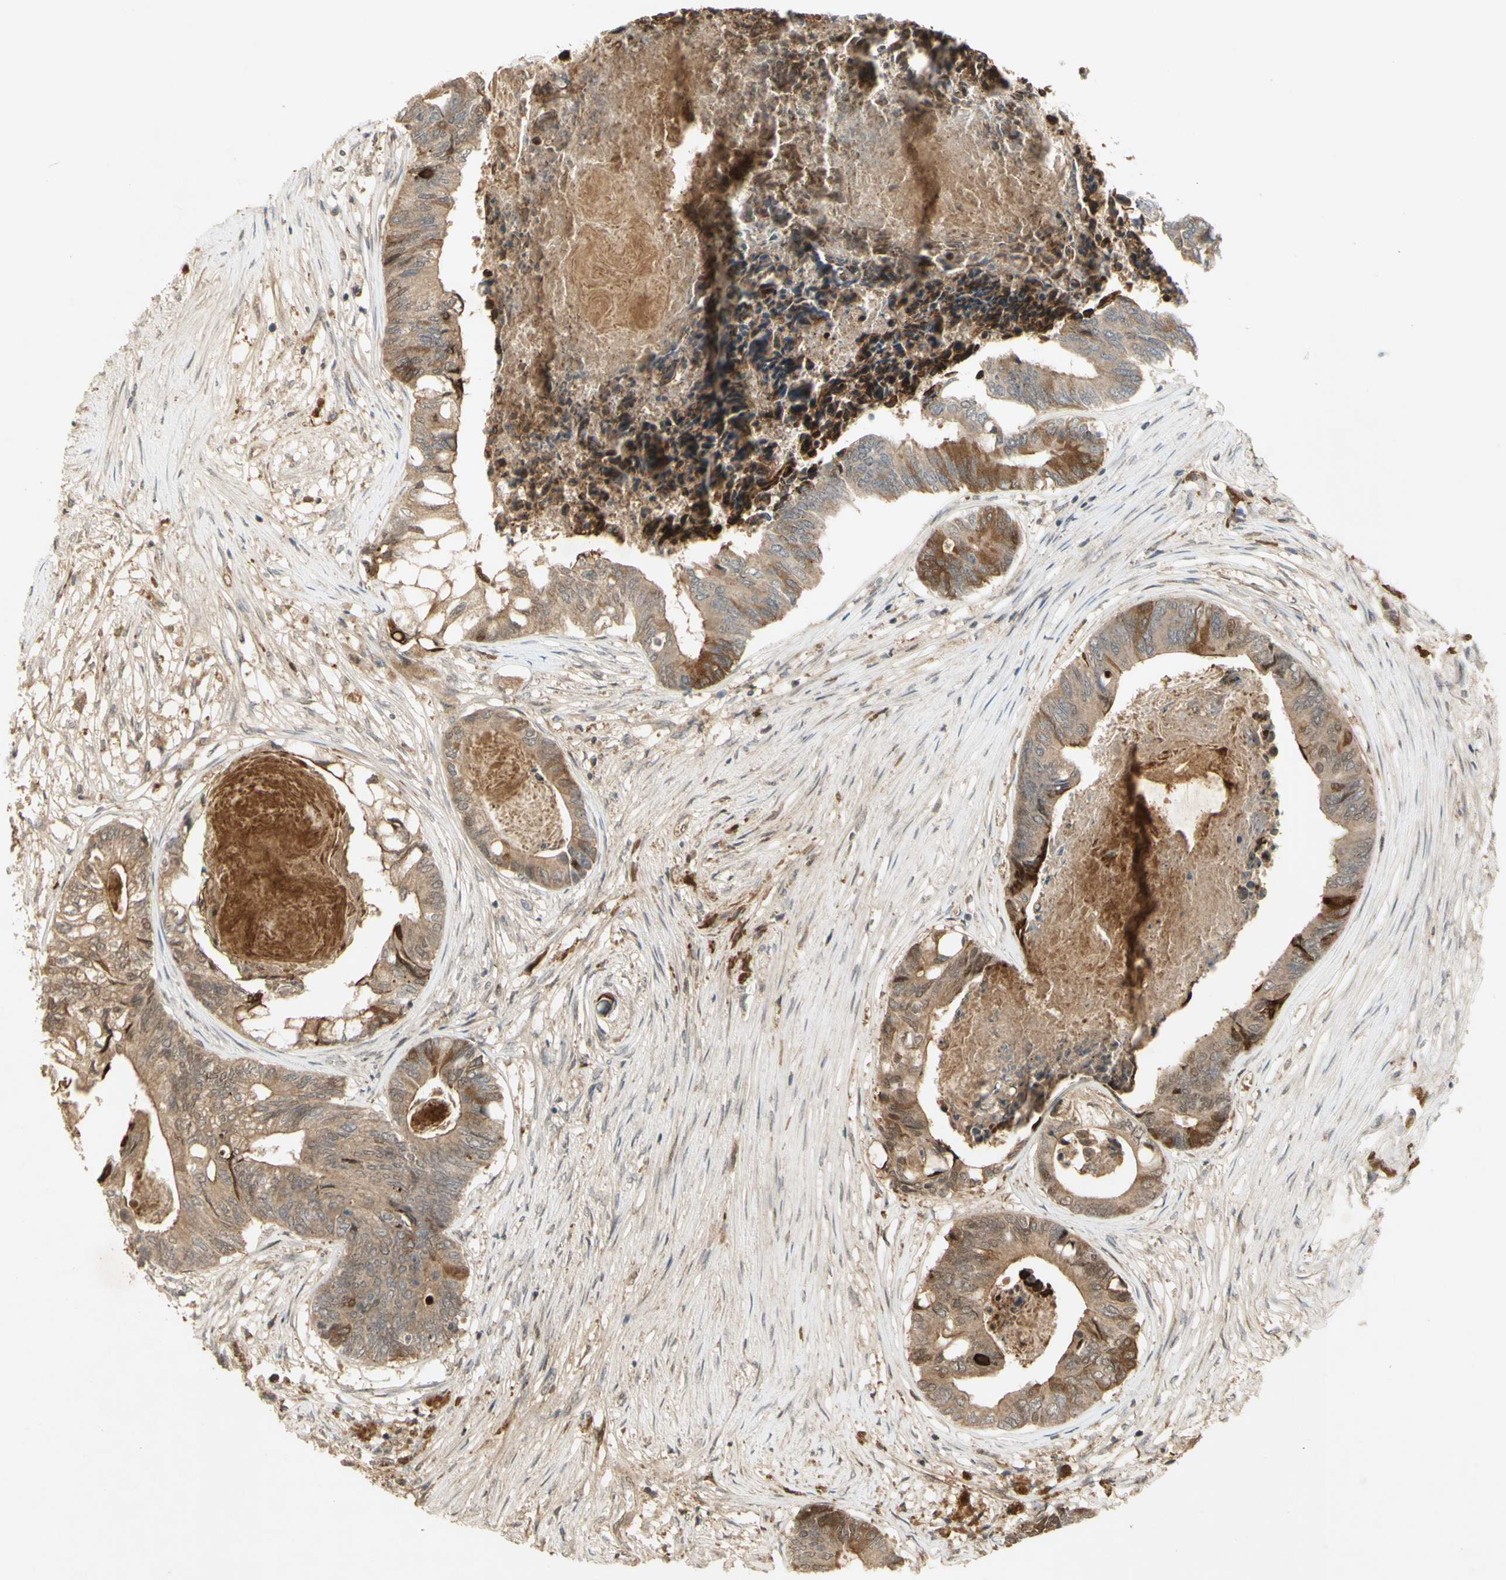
{"staining": {"intensity": "weak", "quantity": ">75%", "location": "cytoplasmic/membranous"}, "tissue": "colorectal cancer", "cell_type": "Tumor cells", "image_type": "cancer", "snomed": [{"axis": "morphology", "description": "Adenocarcinoma, NOS"}, {"axis": "topography", "description": "Rectum"}], "caption": "Immunohistochemistry (IHC) image of neoplastic tissue: human colorectal cancer stained using IHC displays low levels of weak protein expression localized specifically in the cytoplasmic/membranous of tumor cells, appearing as a cytoplasmic/membranous brown color.", "gene": "NRG4", "patient": {"sex": "male", "age": 63}}